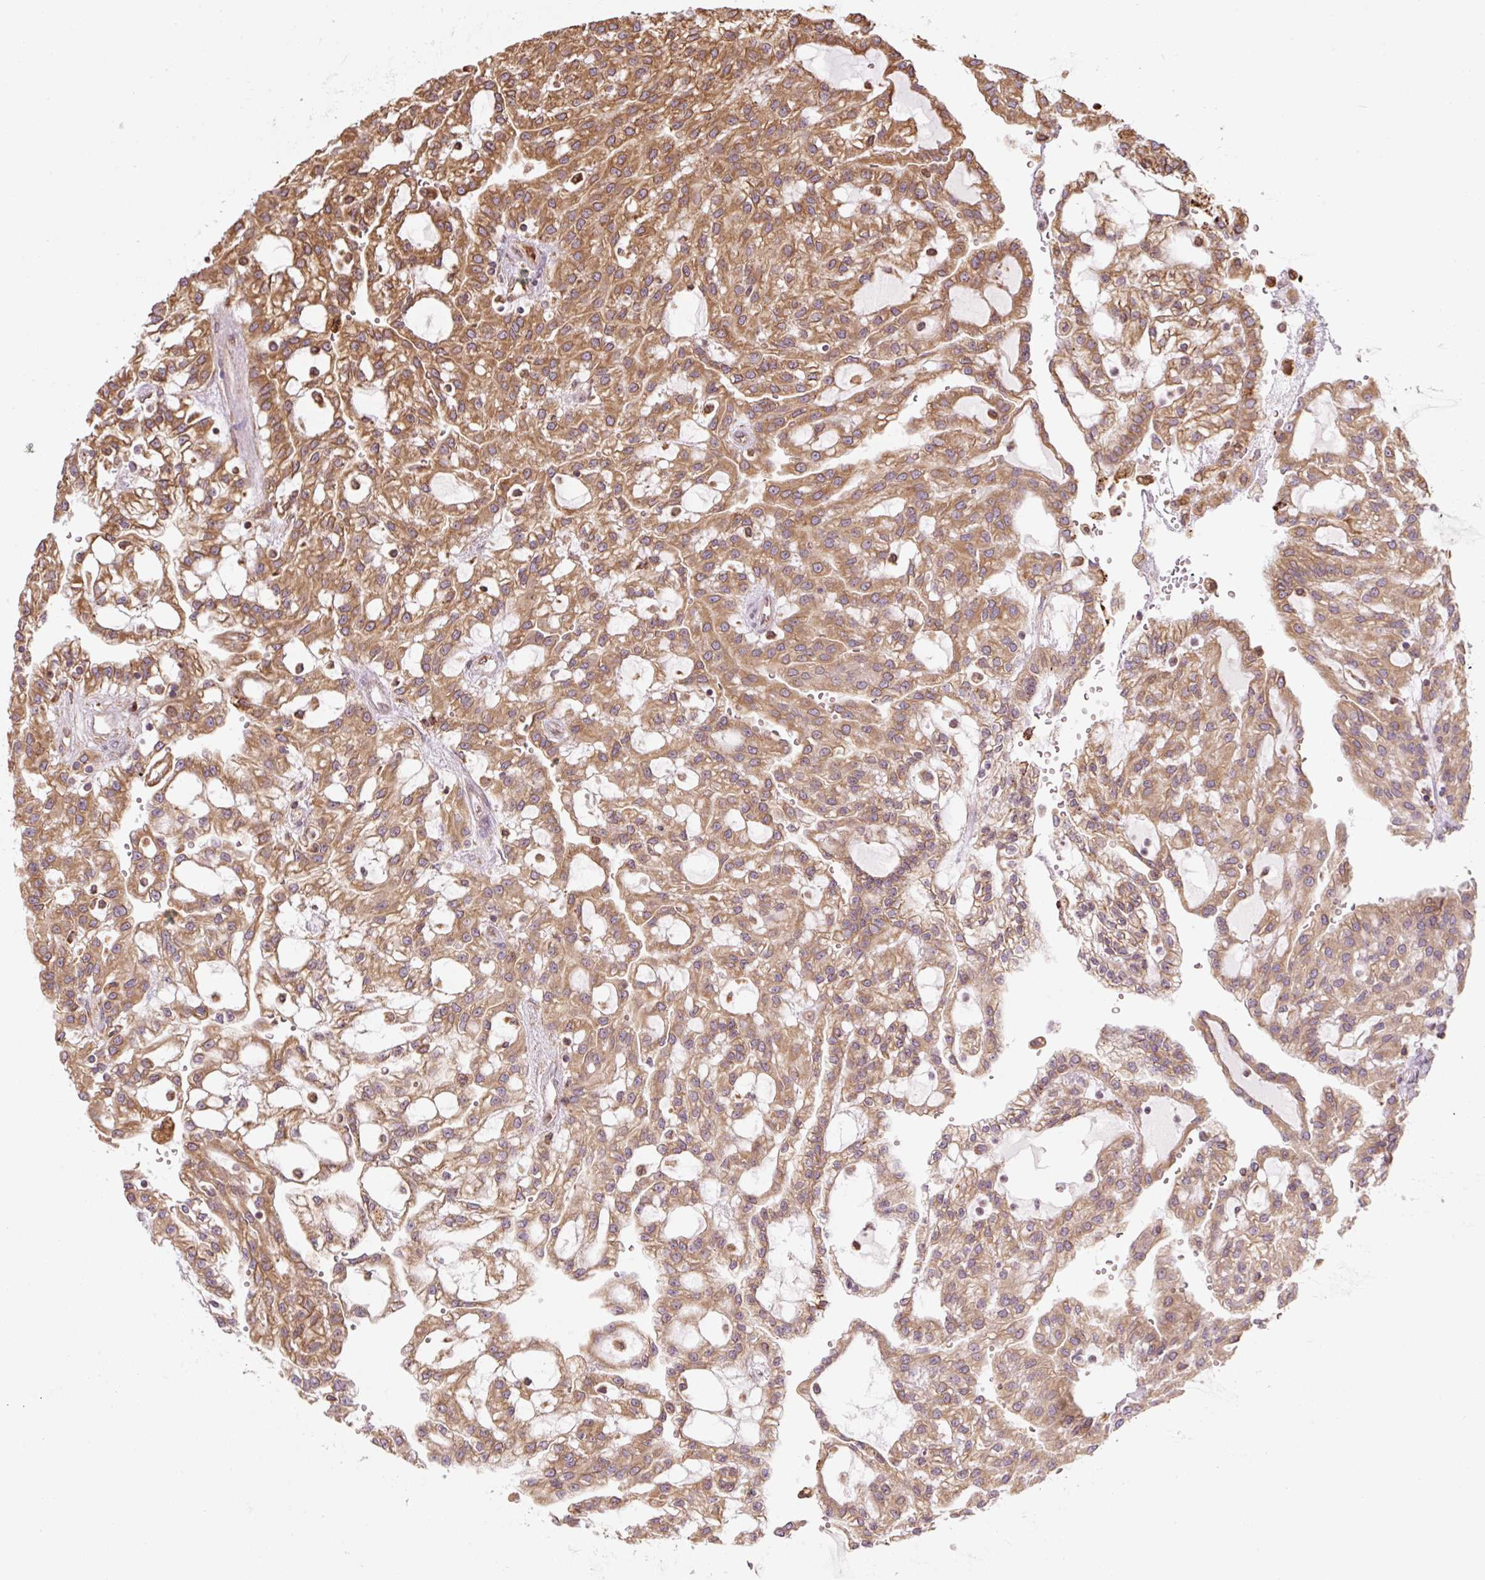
{"staining": {"intensity": "moderate", "quantity": ">75%", "location": "cytoplasmic/membranous"}, "tissue": "renal cancer", "cell_type": "Tumor cells", "image_type": "cancer", "snomed": [{"axis": "morphology", "description": "Adenocarcinoma, NOS"}, {"axis": "topography", "description": "Kidney"}], "caption": "A high-resolution image shows immunohistochemistry staining of adenocarcinoma (renal), which demonstrates moderate cytoplasmic/membranous staining in approximately >75% of tumor cells. Ihc stains the protein in brown and the nuclei are stained blue.", "gene": "PRKCSH", "patient": {"sex": "male", "age": 63}}